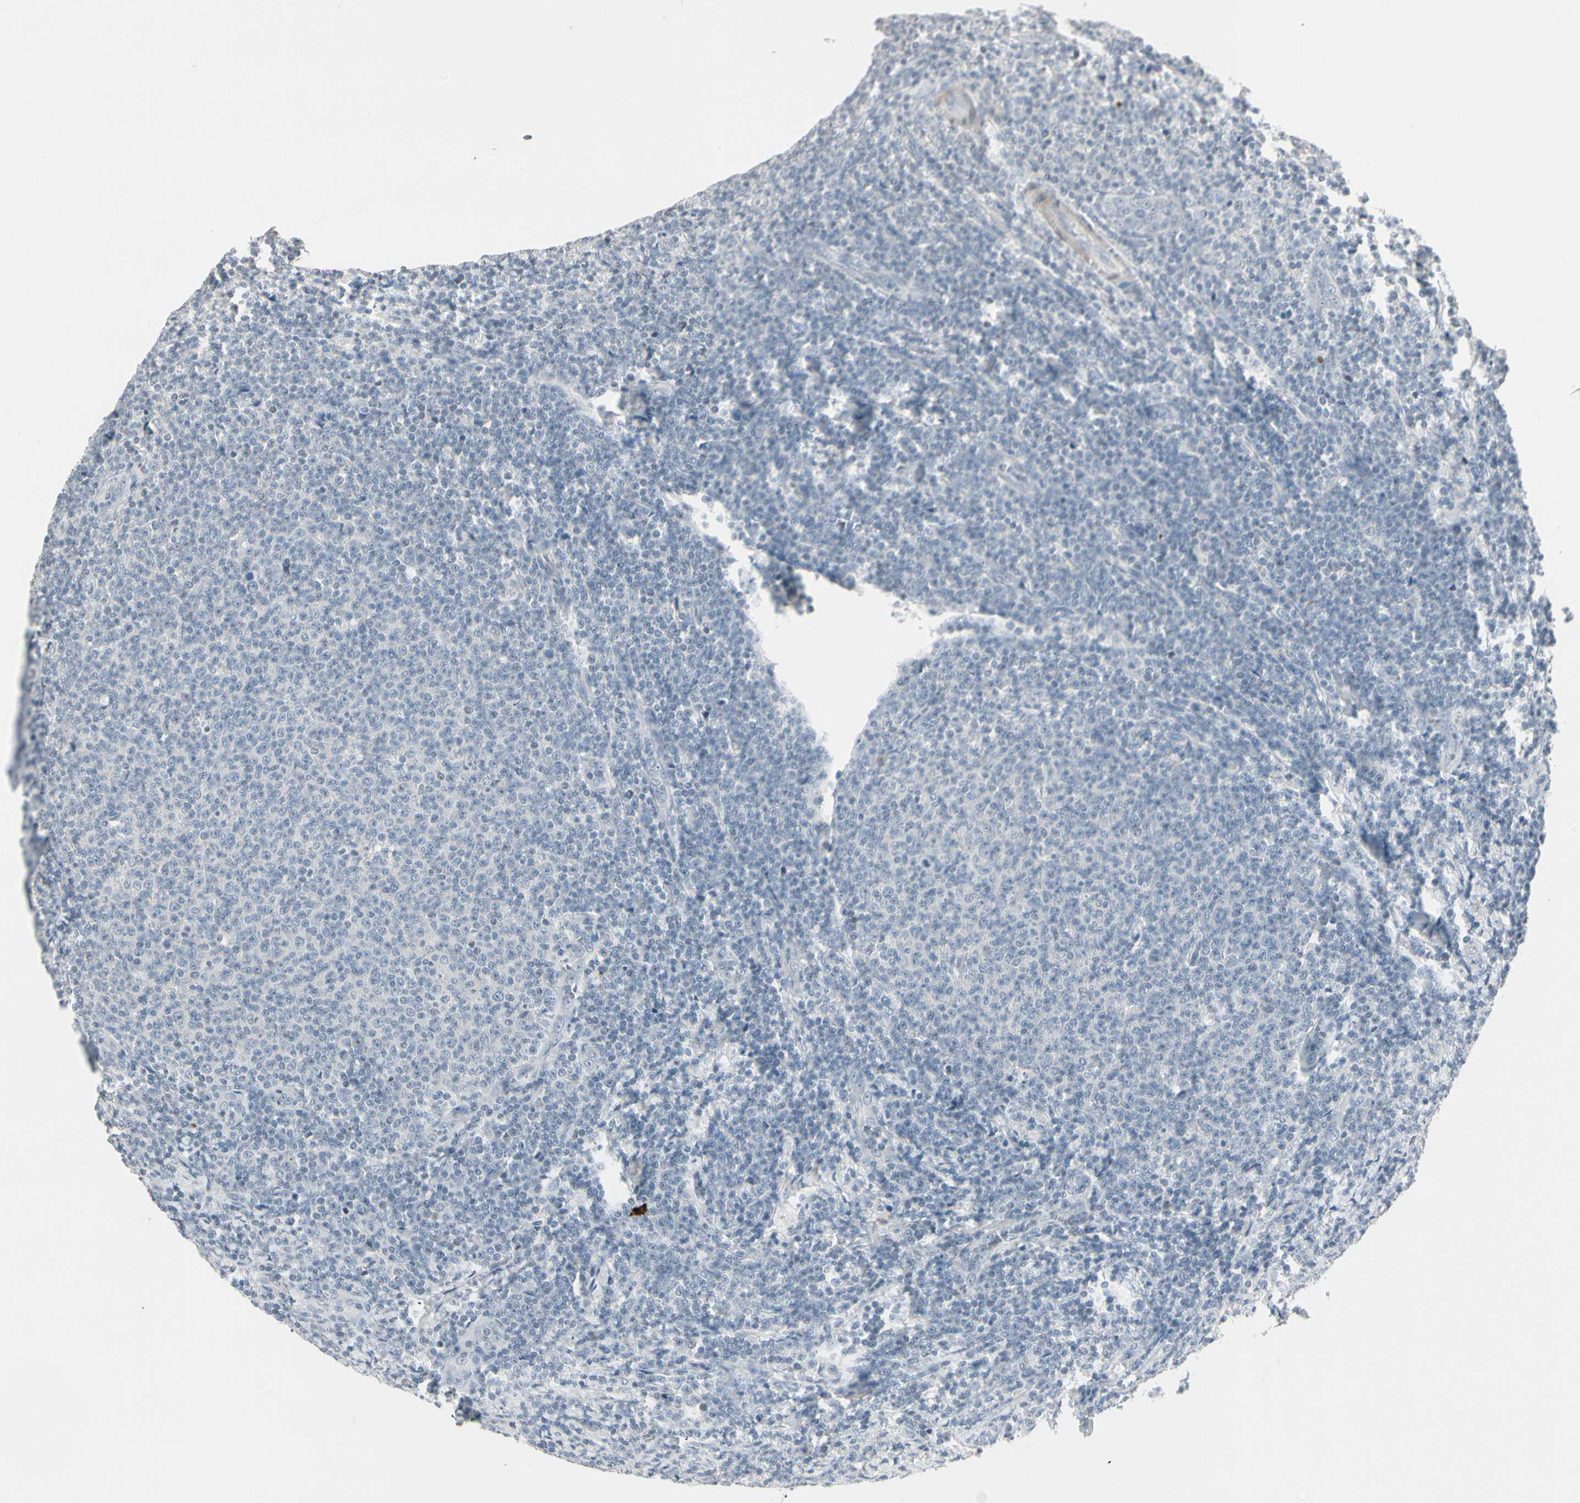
{"staining": {"intensity": "negative", "quantity": "none", "location": "none"}, "tissue": "lymphoma", "cell_type": "Tumor cells", "image_type": "cancer", "snomed": [{"axis": "morphology", "description": "Malignant lymphoma, non-Hodgkin's type, Low grade"}, {"axis": "topography", "description": "Lymph node"}], "caption": "Immunohistochemistry (IHC) of low-grade malignant lymphoma, non-Hodgkin's type shows no staining in tumor cells. The staining is performed using DAB (3,3'-diaminobenzidine) brown chromogen with nuclei counter-stained in using hematoxylin.", "gene": "DMPK", "patient": {"sex": "male", "age": 66}}